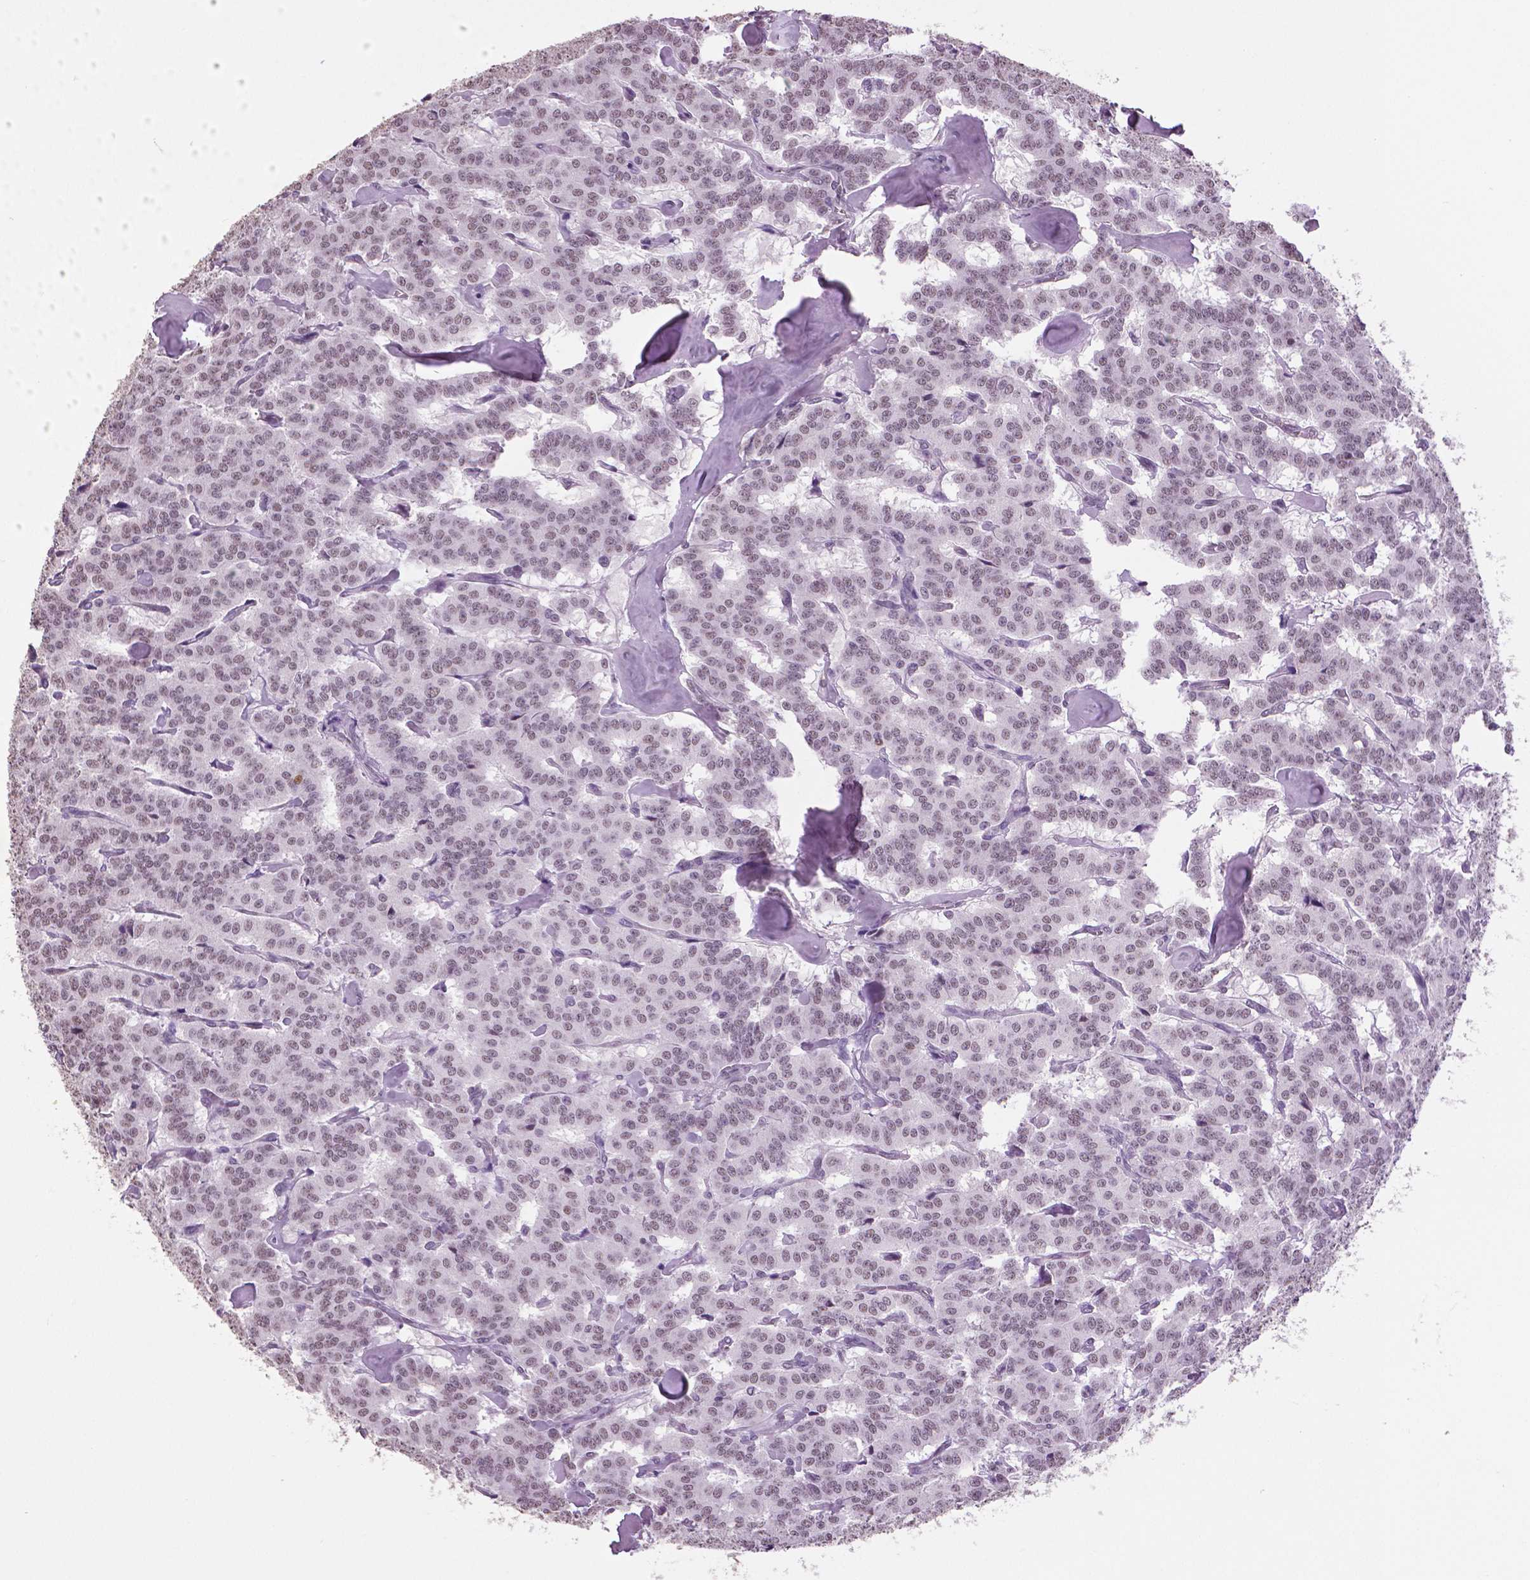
{"staining": {"intensity": "weak", "quantity": "<25%", "location": "nuclear"}, "tissue": "carcinoid", "cell_type": "Tumor cells", "image_type": "cancer", "snomed": [{"axis": "morphology", "description": "Carcinoid, malignant, NOS"}, {"axis": "topography", "description": "Lung"}], "caption": "Image shows no significant protein staining in tumor cells of carcinoid (malignant).", "gene": "IGF2BP1", "patient": {"sex": "female", "age": 46}}